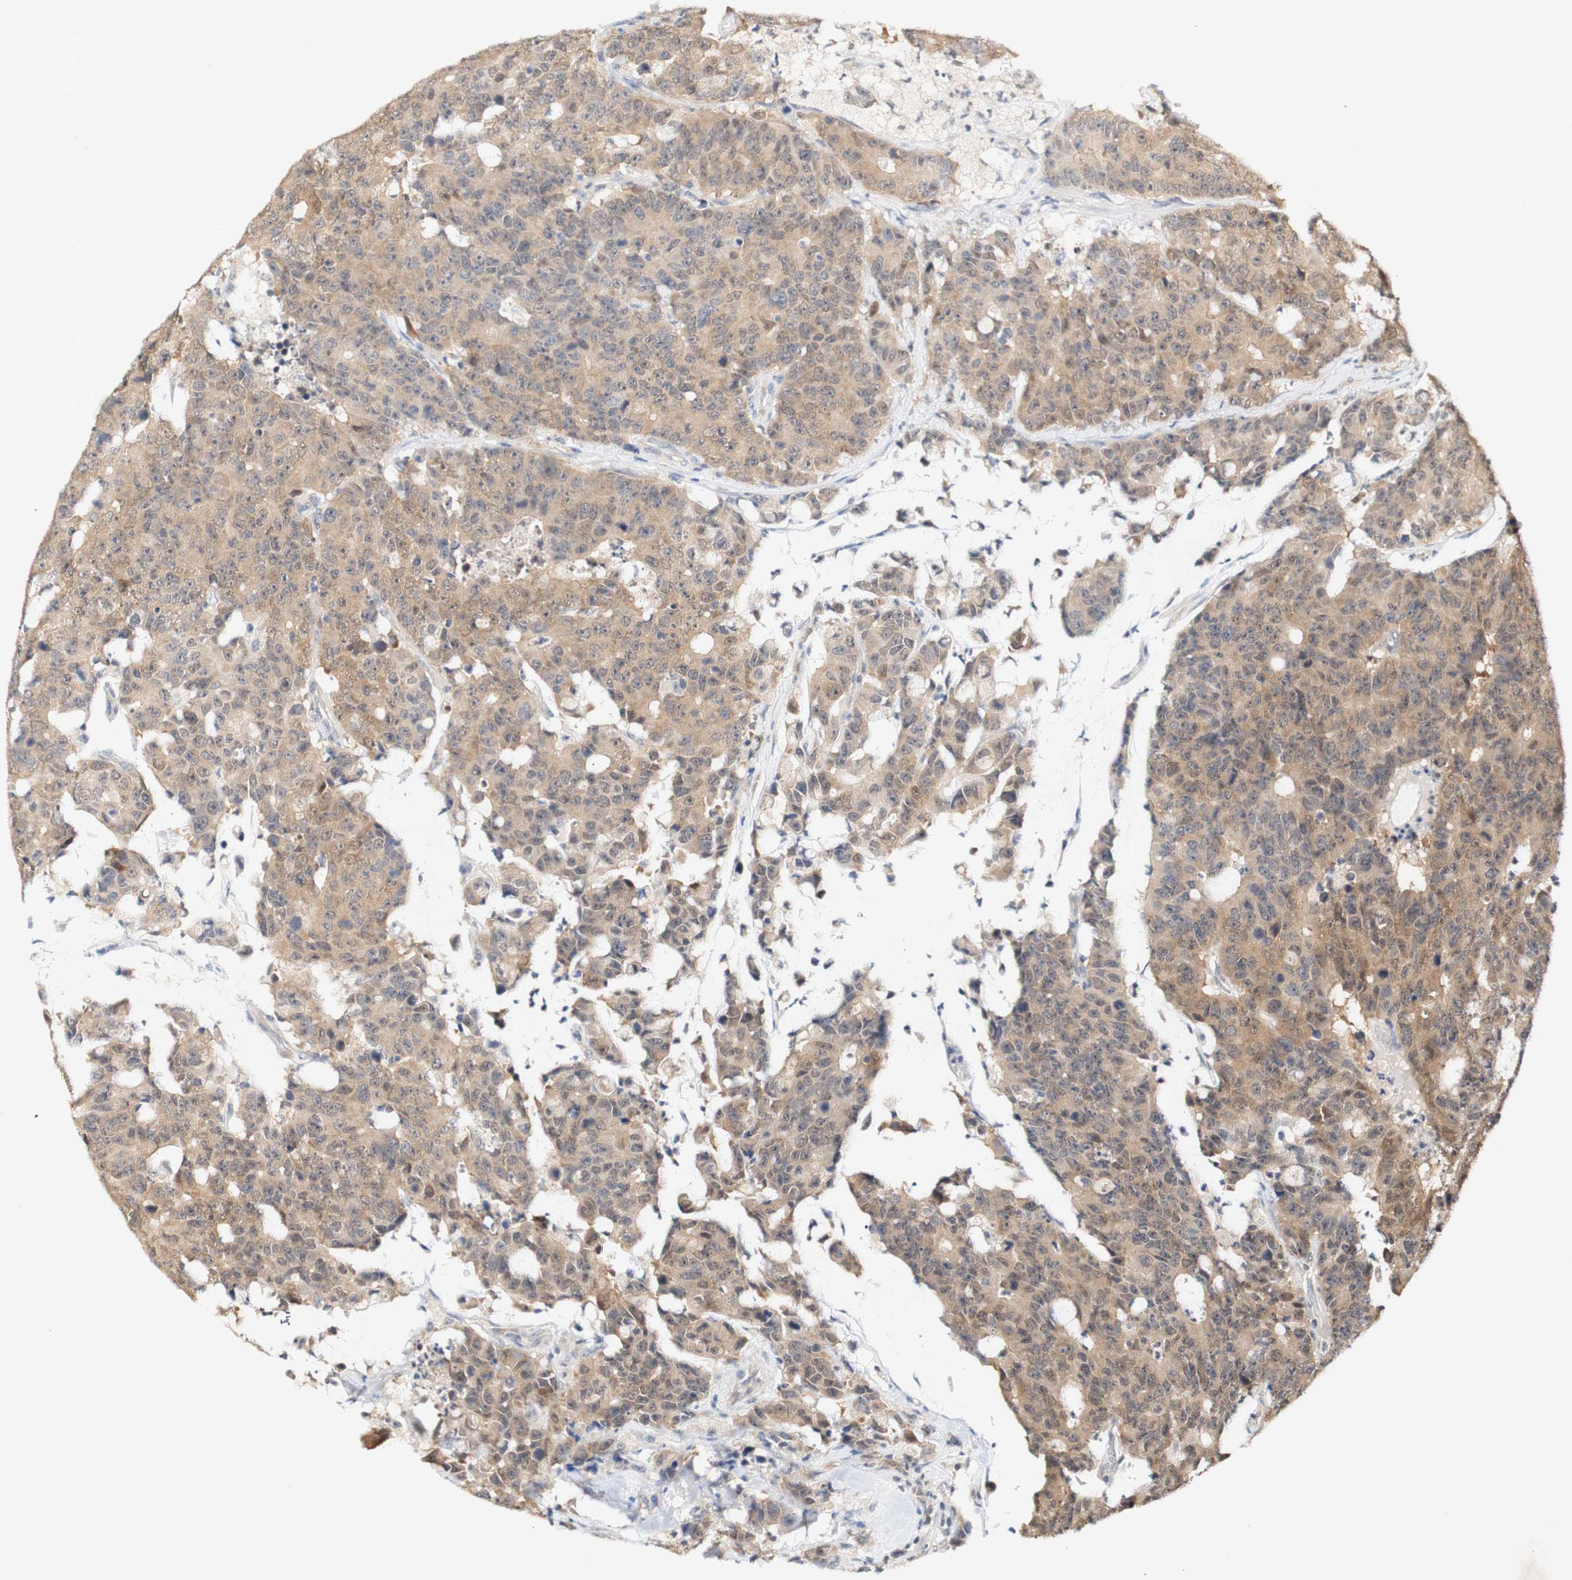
{"staining": {"intensity": "moderate", "quantity": ">75%", "location": "cytoplasmic/membranous"}, "tissue": "colorectal cancer", "cell_type": "Tumor cells", "image_type": "cancer", "snomed": [{"axis": "morphology", "description": "Adenocarcinoma, NOS"}, {"axis": "topography", "description": "Colon"}], "caption": "Adenocarcinoma (colorectal) stained with IHC shows moderate cytoplasmic/membranous expression in about >75% of tumor cells.", "gene": "PIN1", "patient": {"sex": "female", "age": 86}}